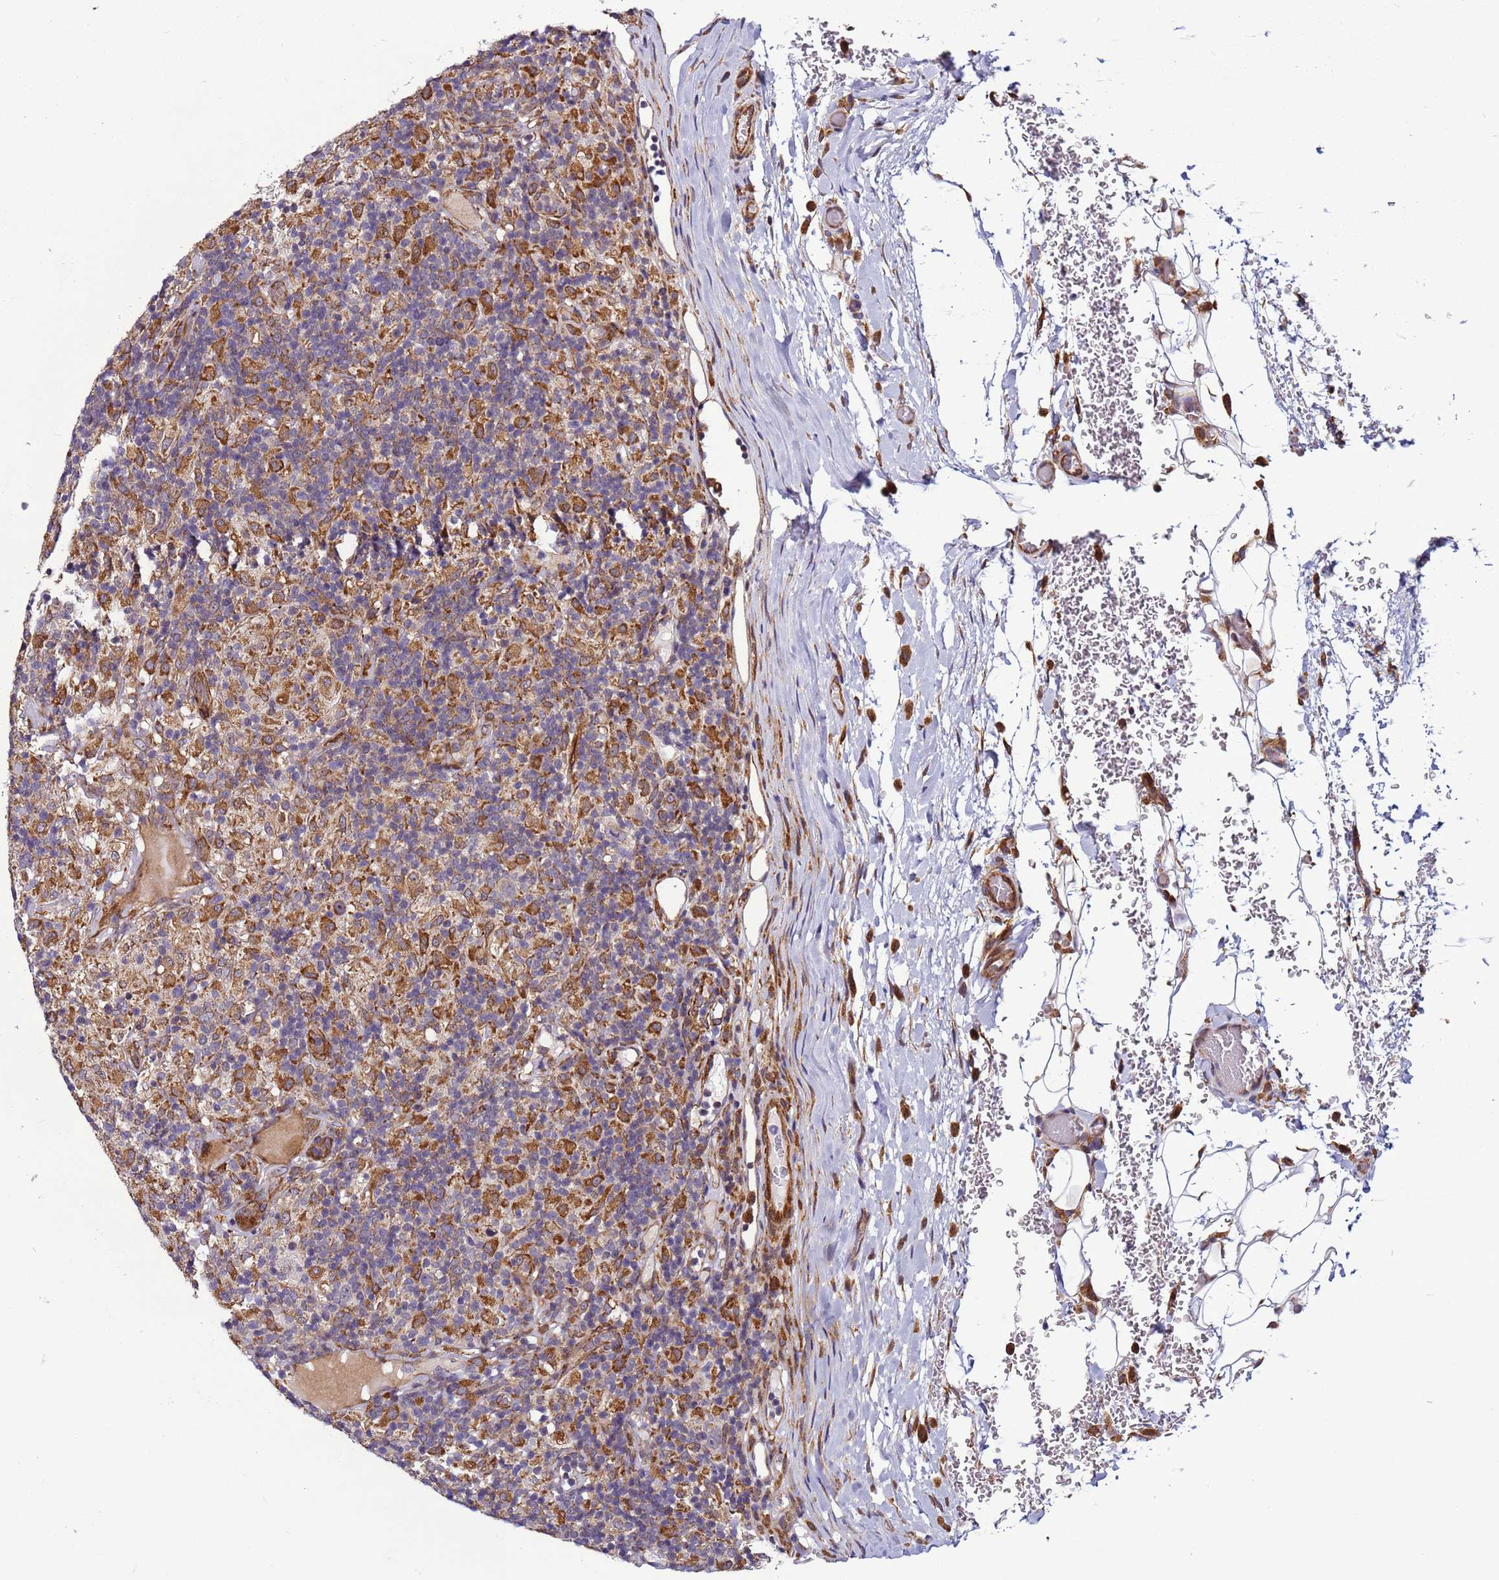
{"staining": {"intensity": "weak", "quantity": "<25%", "location": "cytoplasmic/membranous"}, "tissue": "lymphoma", "cell_type": "Tumor cells", "image_type": "cancer", "snomed": [{"axis": "morphology", "description": "Hodgkin's disease, NOS"}, {"axis": "topography", "description": "Lymph node"}], "caption": "Lymphoma was stained to show a protein in brown. There is no significant expression in tumor cells.", "gene": "MCRIP1", "patient": {"sex": "male", "age": 70}}